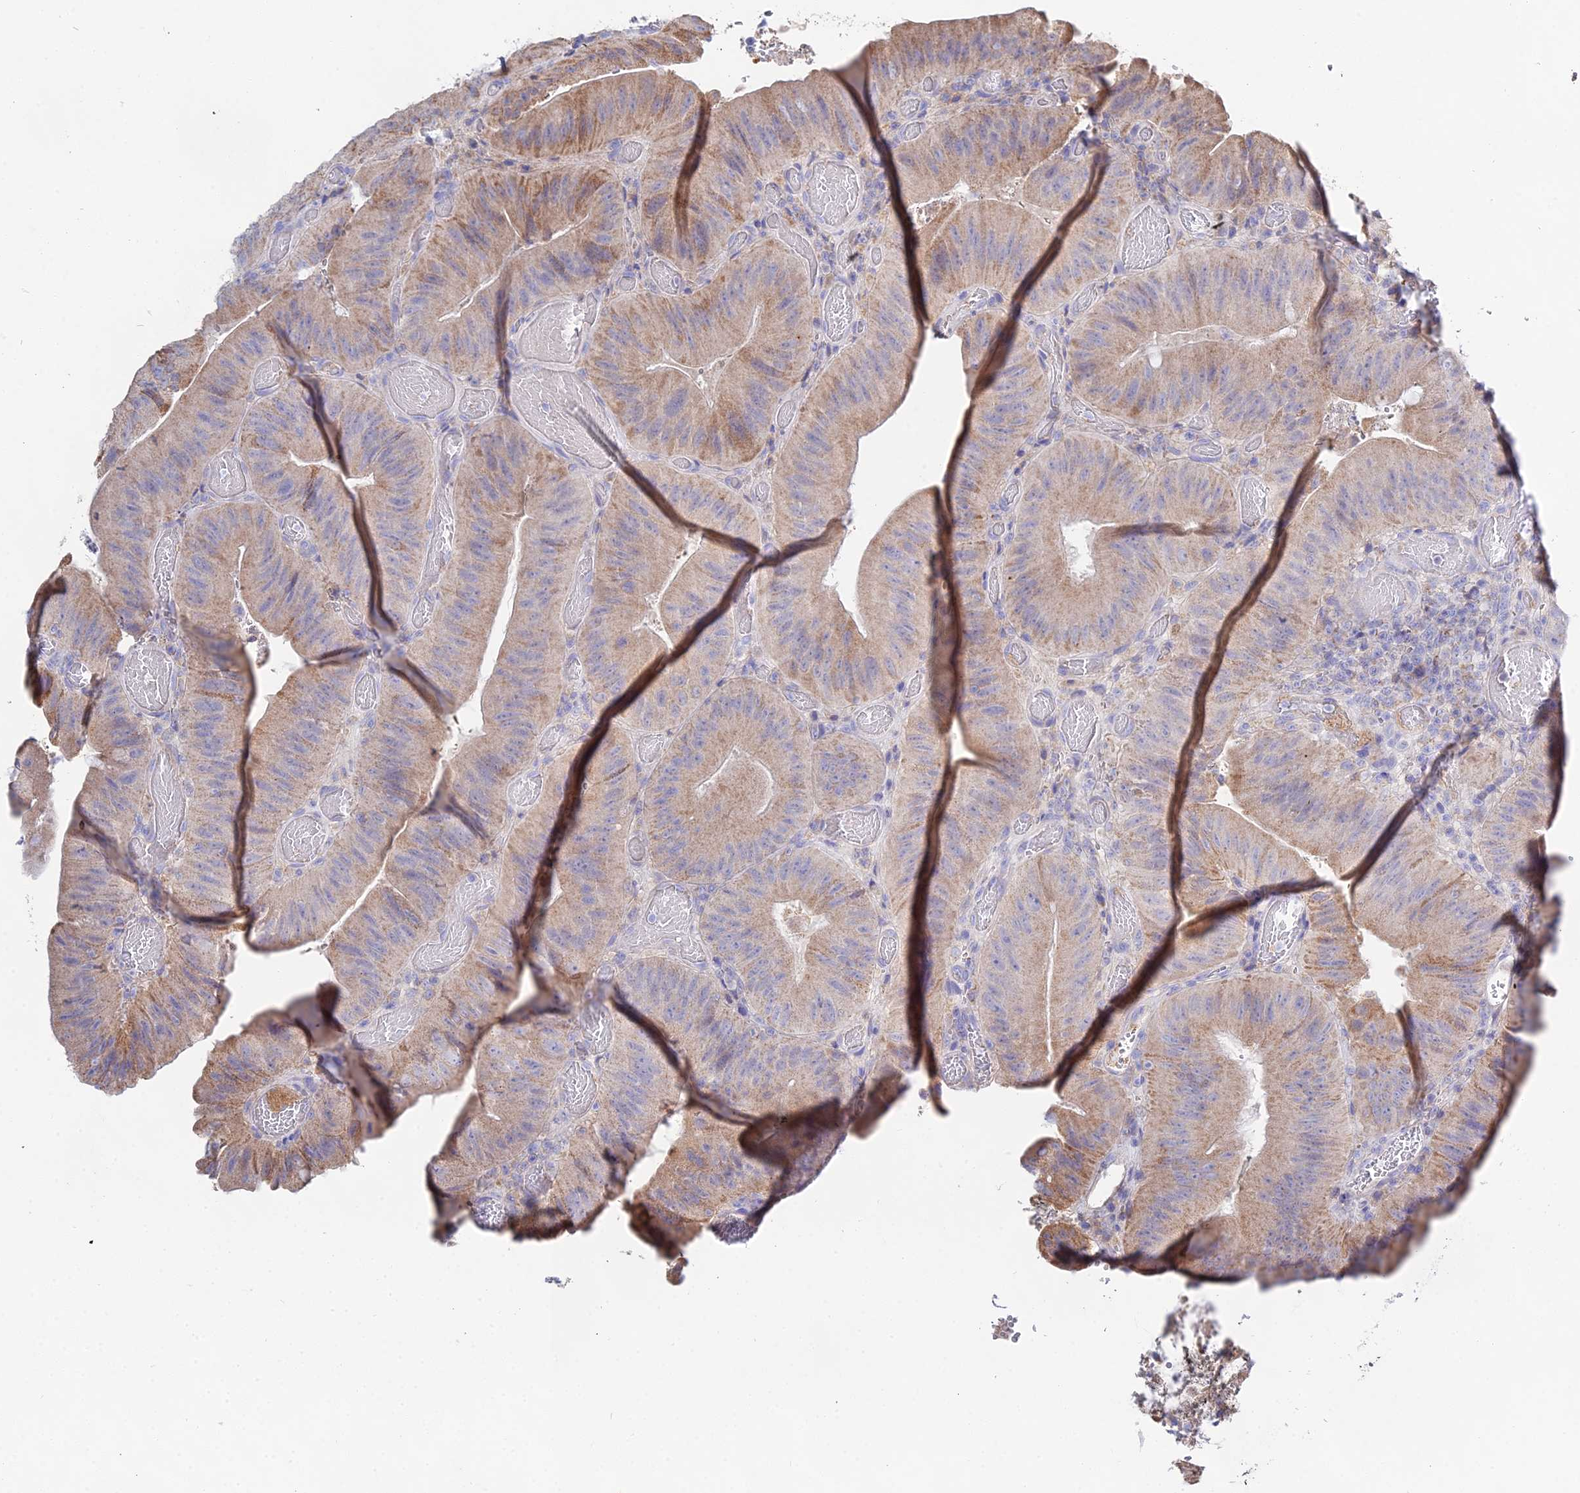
{"staining": {"intensity": "weak", "quantity": ">75%", "location": "cytoplasmic/membranous"}, "tissue": "colorectal cancer", "cell_type": "Tumor cells", "image_type": "cancer", "snomed": [{"axis": "morphology", "description": "Adenocarcinoma, NOS"}, {"axis": "topography", "description": "Colon"}], "caption": "Immunohistochemical staining of human colorectal cancer (adenocarcinoma) demonstrates low levels of weak cytoplasmic/membranous protein staining in about >75% of tumor cells.", "gene": "PPP2R2C", "patient": {"sex": "female", "age": 43}}